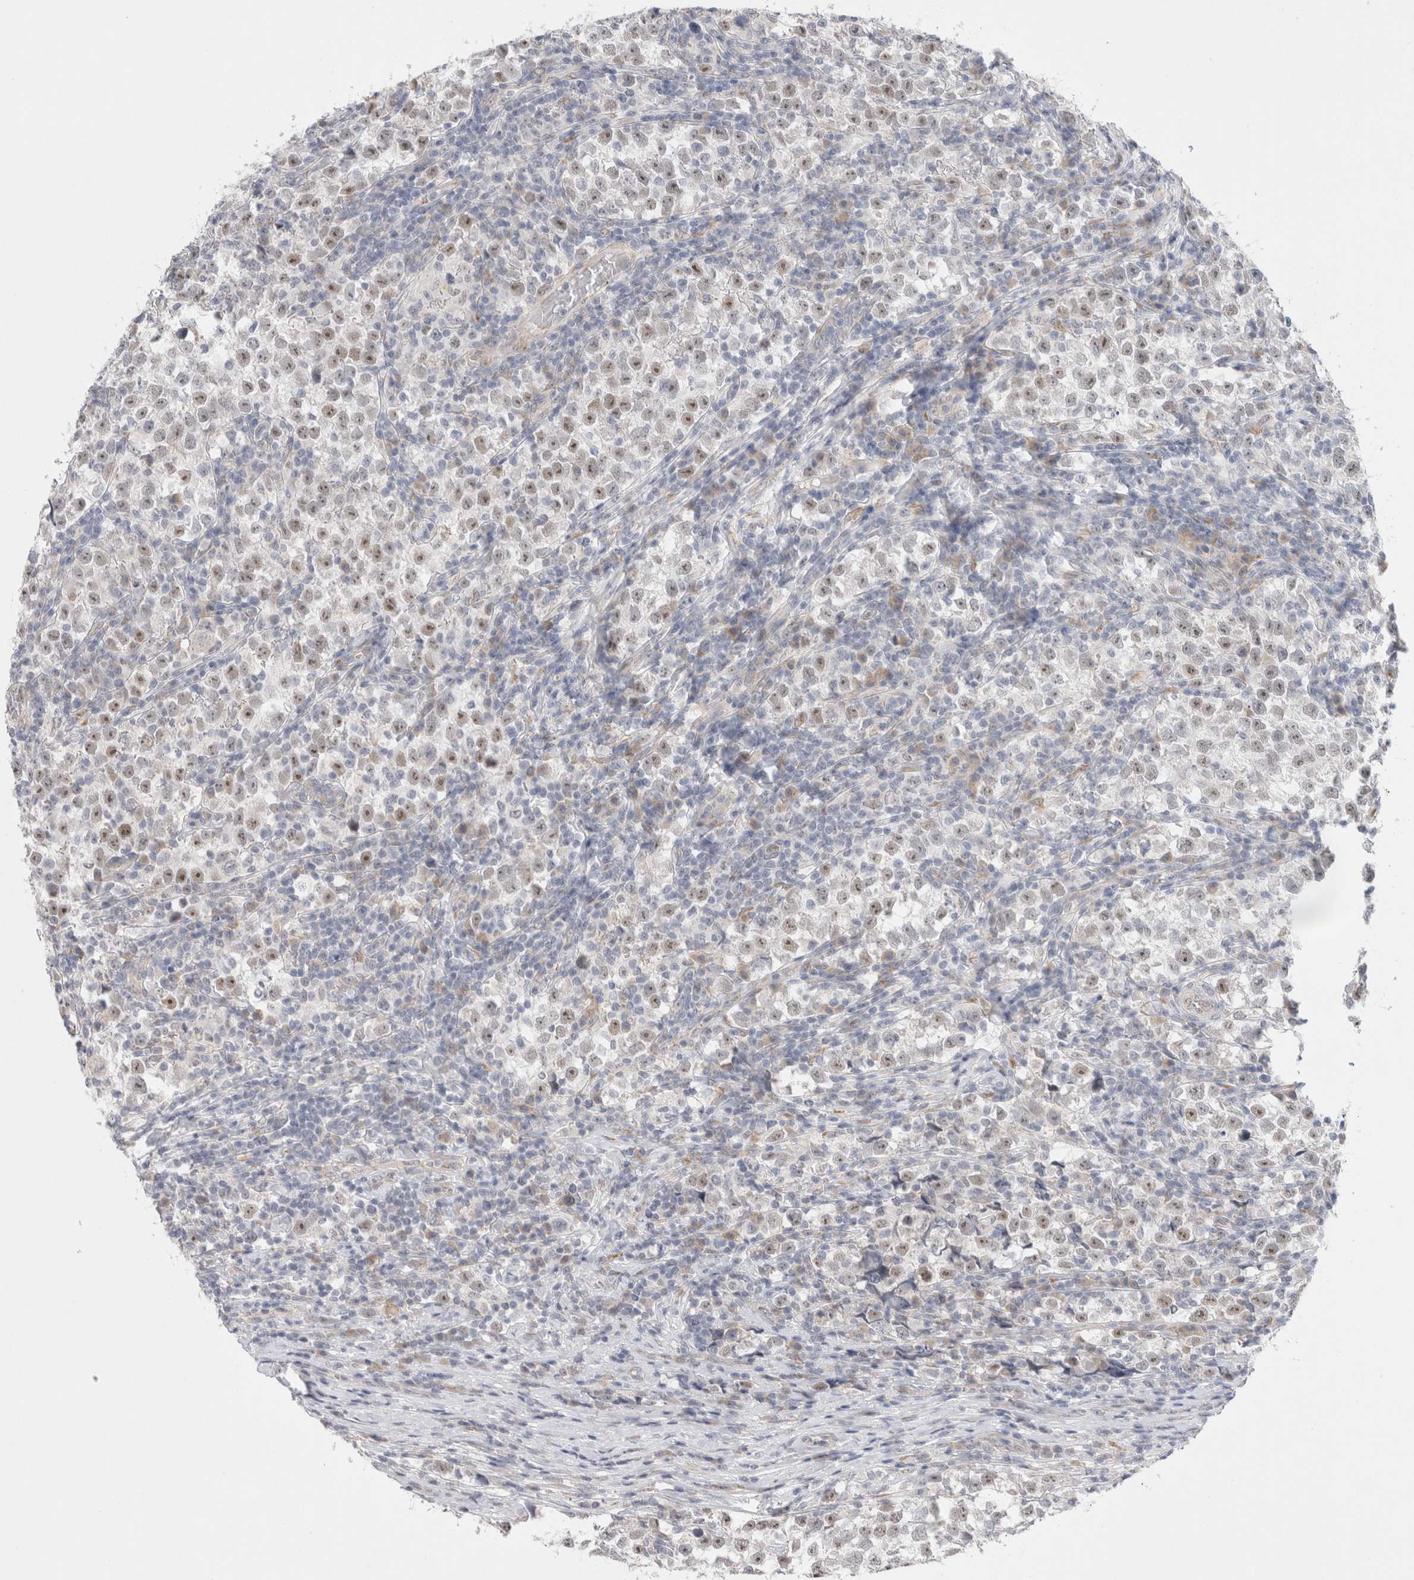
{"staining": {"intensity": "strong", "quantity": "25%-75%", "location": "nuclear"}, "tissue": "testis cancer", "cell_type": "Tumor cells", "image_type": "cancer", "snomed": [{"axis": "morphology", "description": "Normal tissue, NOS"}, {"axis": "morphology", "description": "Seminoma, NOS"}, {"axis": "topography", "description": "Testis"}], "caption": "Immunohistochemical staining of testis cancer displays high levels of strong nuclear protein staining in approximately 25%-75% of tumor cells.", "gene": "TRMT1L", "patient": {"sex": "male", "age": 43}}